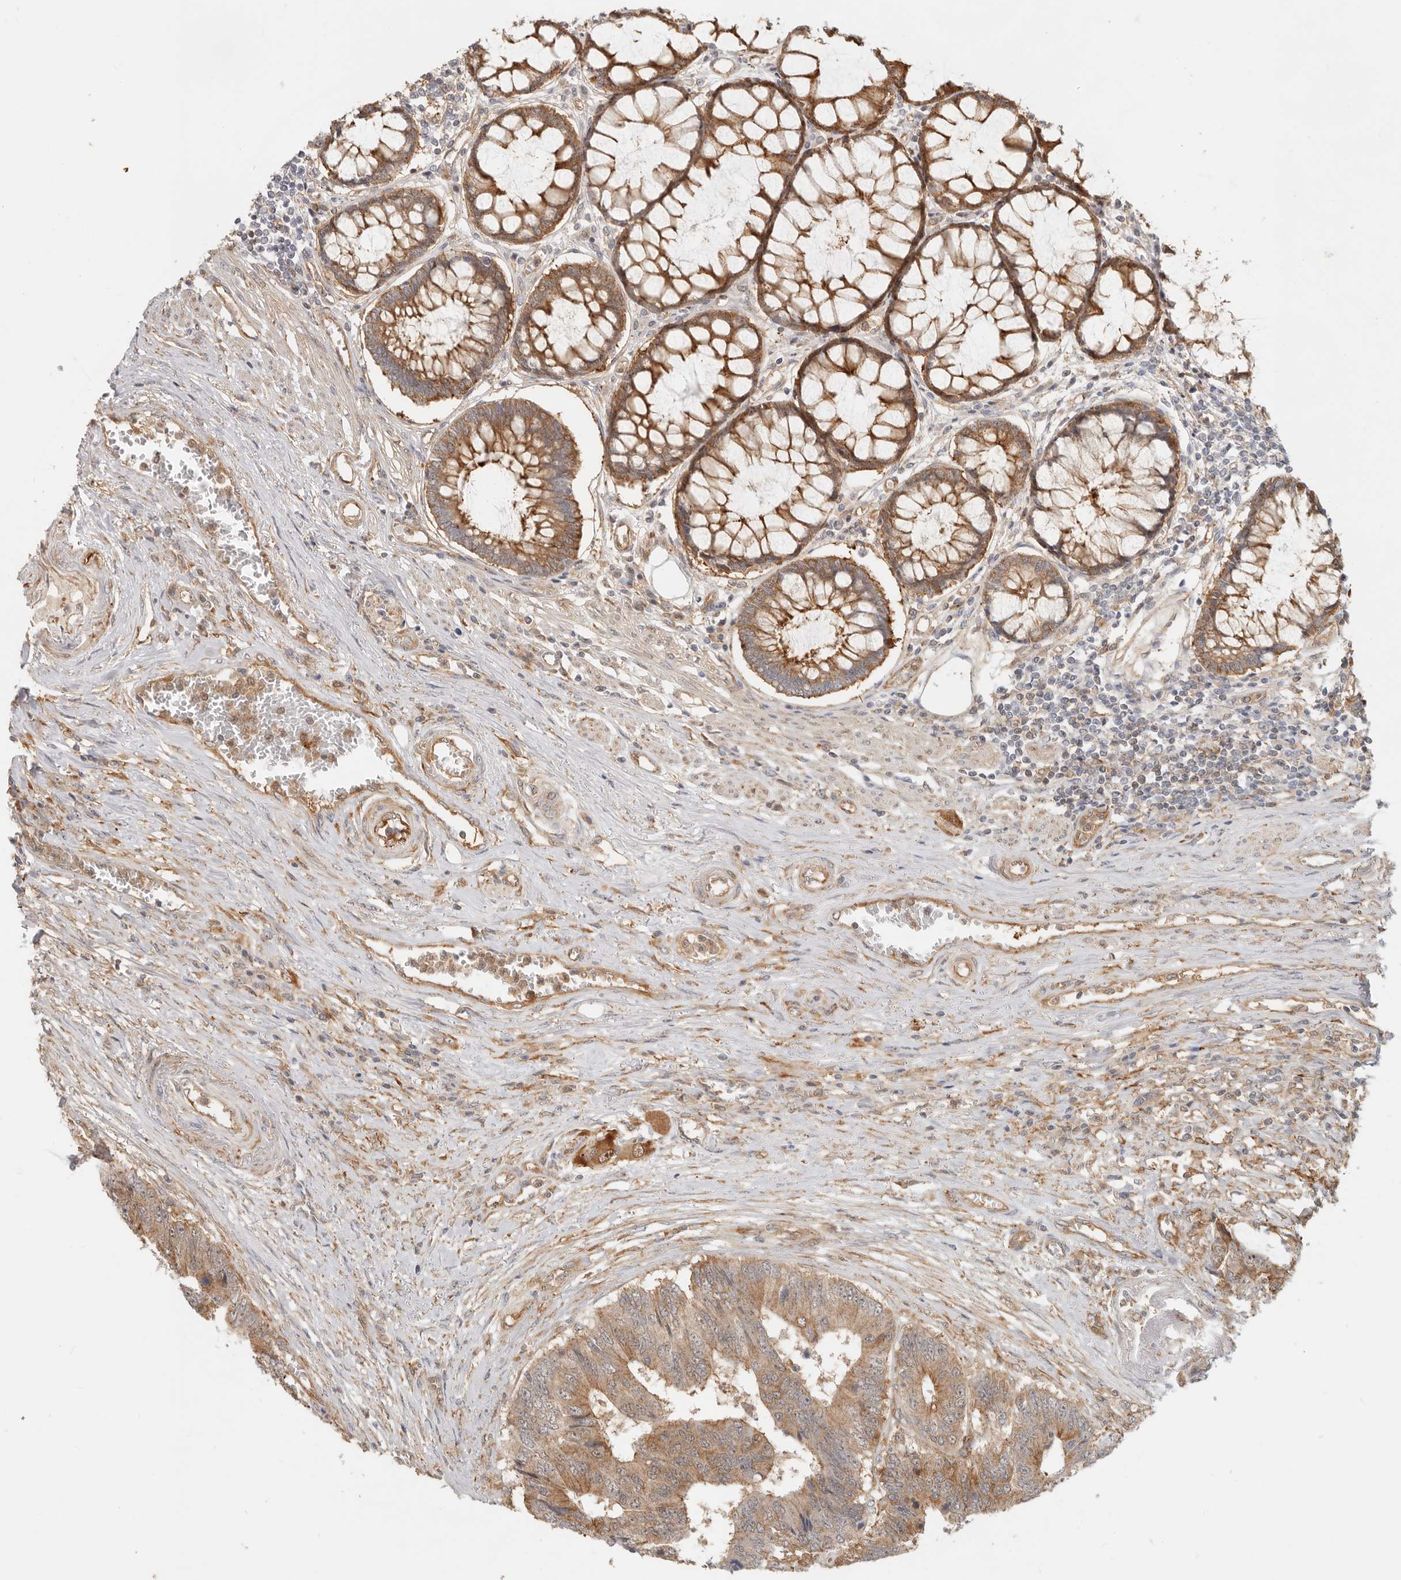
{"staining": {"intensity": "moderate", "quantity": ">75%", "location": "cytoplasmic/membranous"}, "tissue": "colorectal cancer", "cell_type": "Tumor cells", "image_type": "cancer", "snomed": [{"axis": "morphology", "description": "Adenocarcinoma, NOS"}, {"axis": "topography", "description": "Rectum"}], "caption": "Immunohistochemical staining of human colorectal adenocarcinoma demonstrates moderate cytoplasmic/membranous protein expression in about >75% of tumor cells.", "gene": "HEXD", "patient": {"sex": "male", "age": 84}}